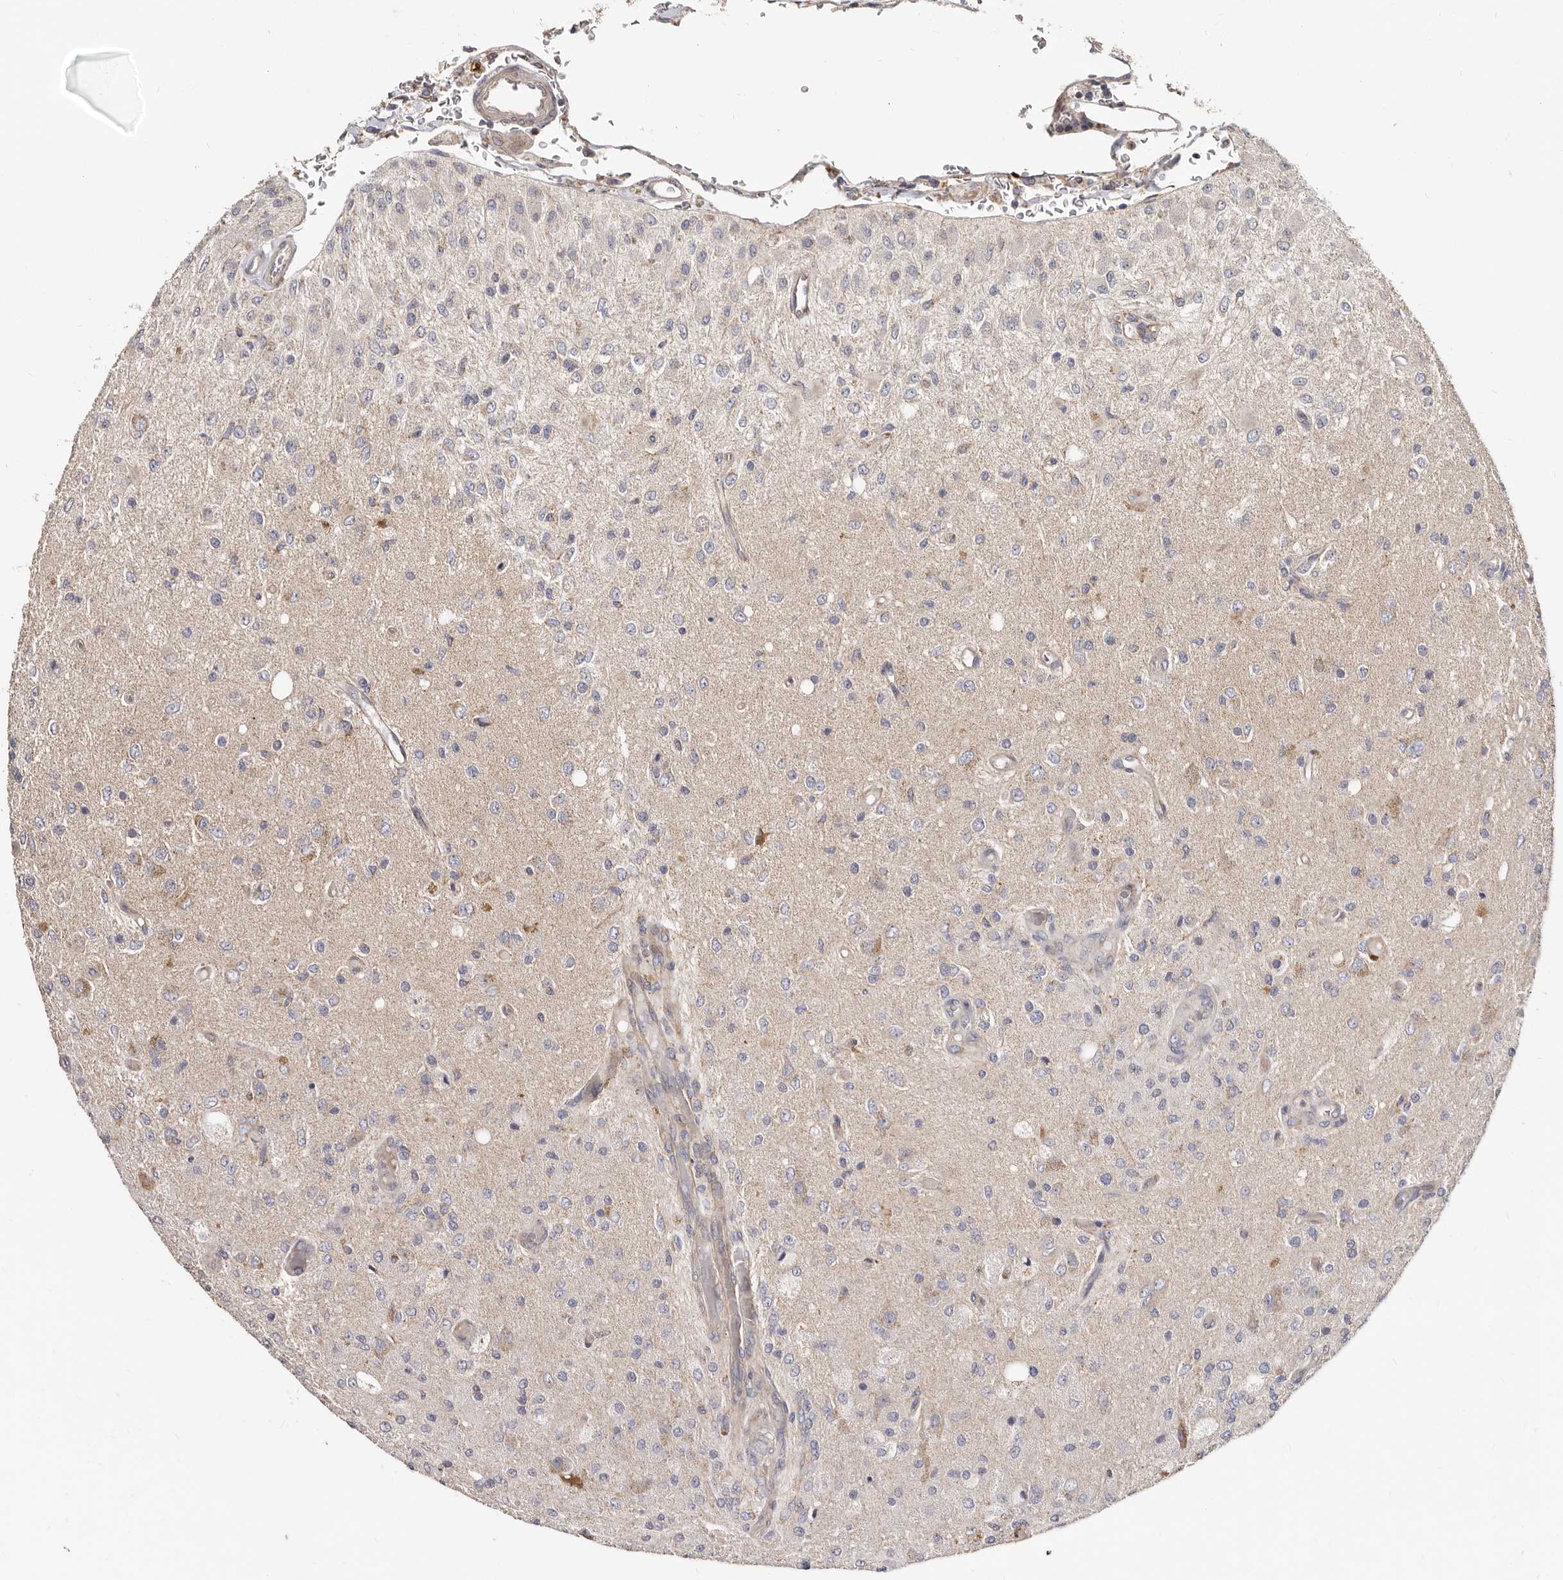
{"staining": {"intensity": "negative", "quantity": "none", "location": "none"}, "tissue": "glioma", "cell_type": "Tumor cells", "image_type": "cancer", "snomed": [{"axis": "morphology", "description": "Normal tissue, NOS"}, {"axis": "morphology", "description": "Glioma, malignant, High grade"}, {"axis": "topography", "description": "Cerebral cortex"}], "caption": "High-grade glioma (malignant) was stained to show a protein in brown. There is no significant expression in tumor cells.", "gene": "BAIAP2L1", "patient": {"sex": "male", "age": 77}}